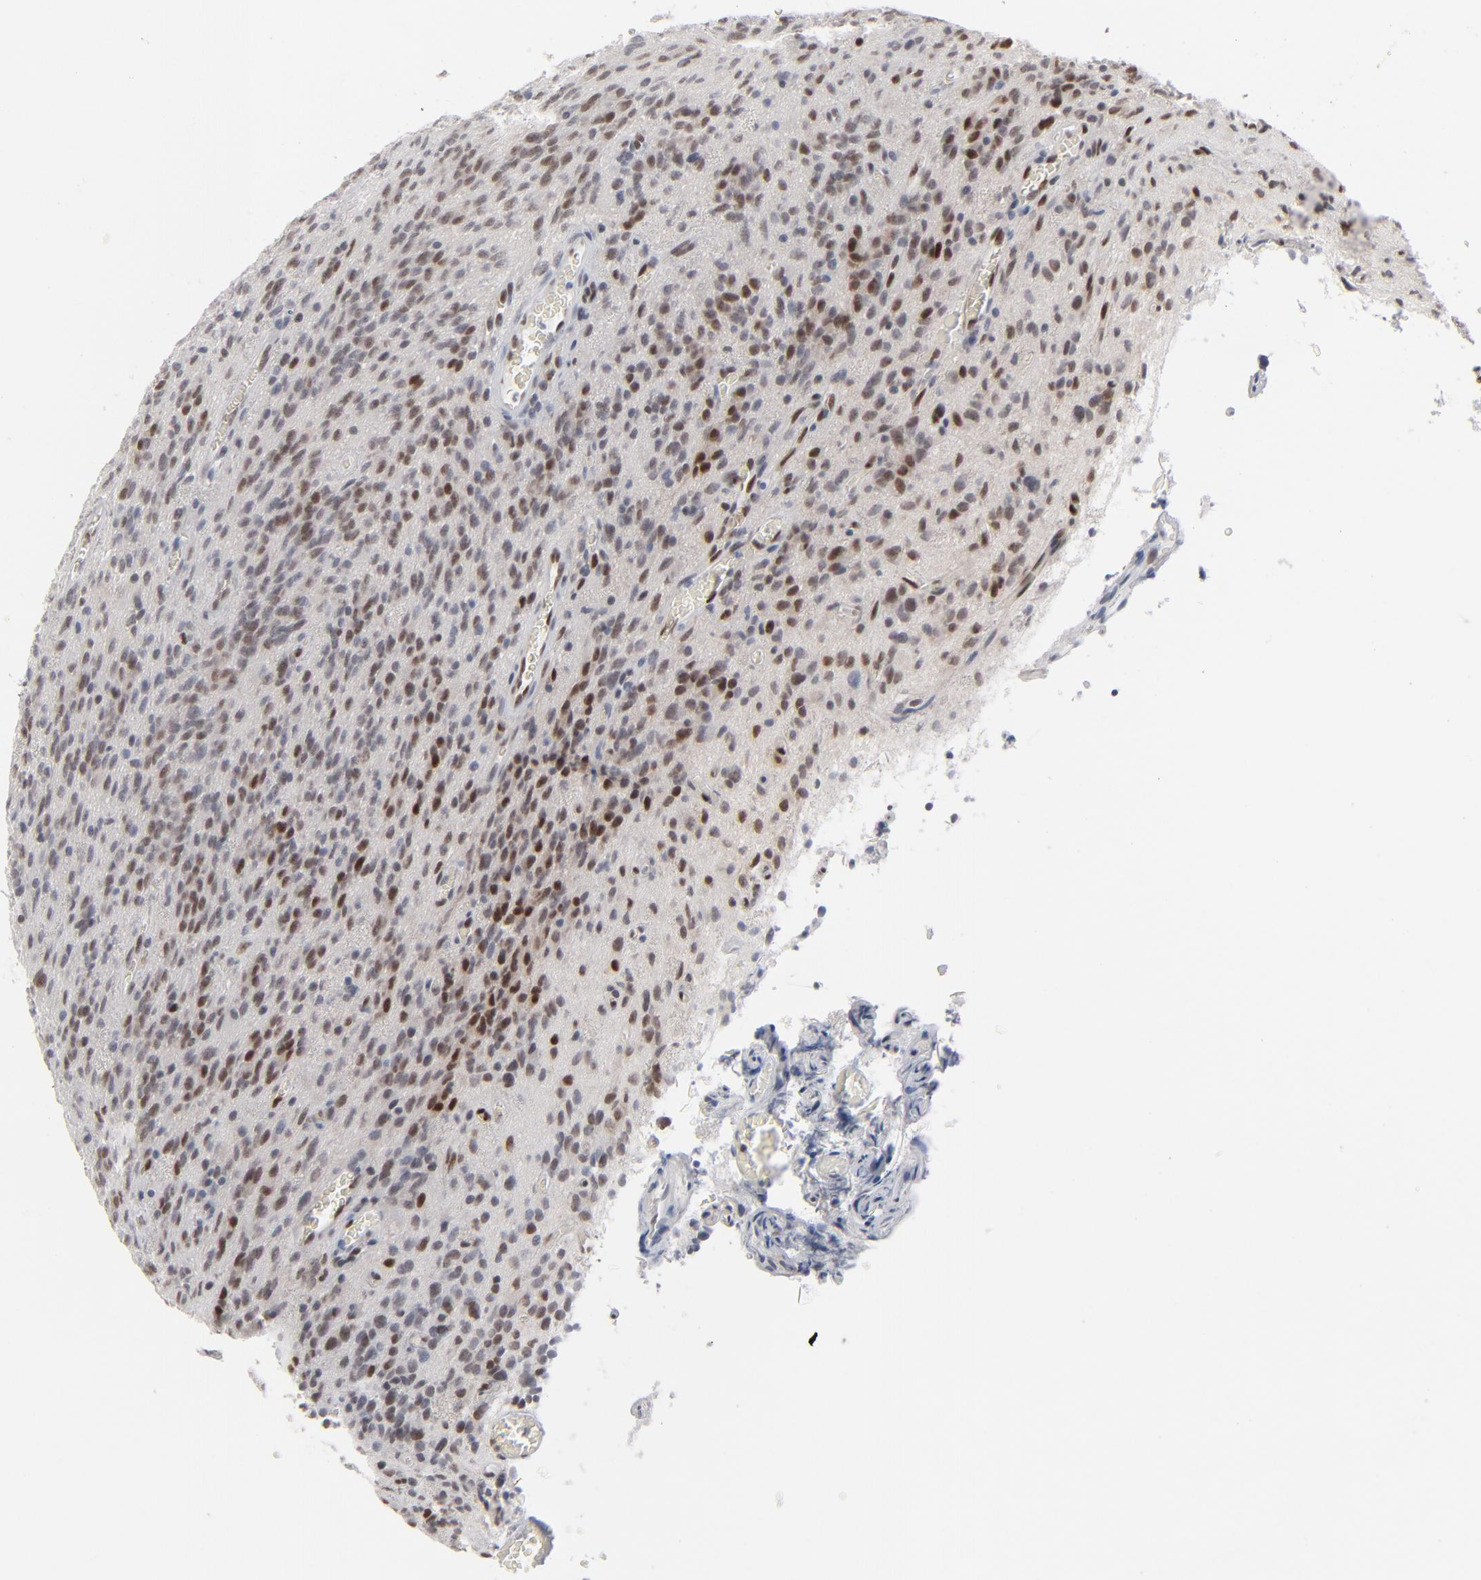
{"staining": {"intensity": "strong", "quantity": "25%-75%", "location": "cytoplasmic/membranous,nuclear"}, "tissue": "glioma", "cell_type": "Tumor cells", "image_type": "cancer", "snomed": [{"axis": "morphology", "description": "Glioma, malignant, Low grade"}, {"axis": "topography", "description": "Brain"}], "caption": "Protein analysis of low-grade glioma (malignant) tissue reveals strong cytoplasmic/membranous and nuclear expression in approximately 25%-75% of tumor cells.", "gene": "IRF9", "patient": {"sex": "female", "age": 15}}